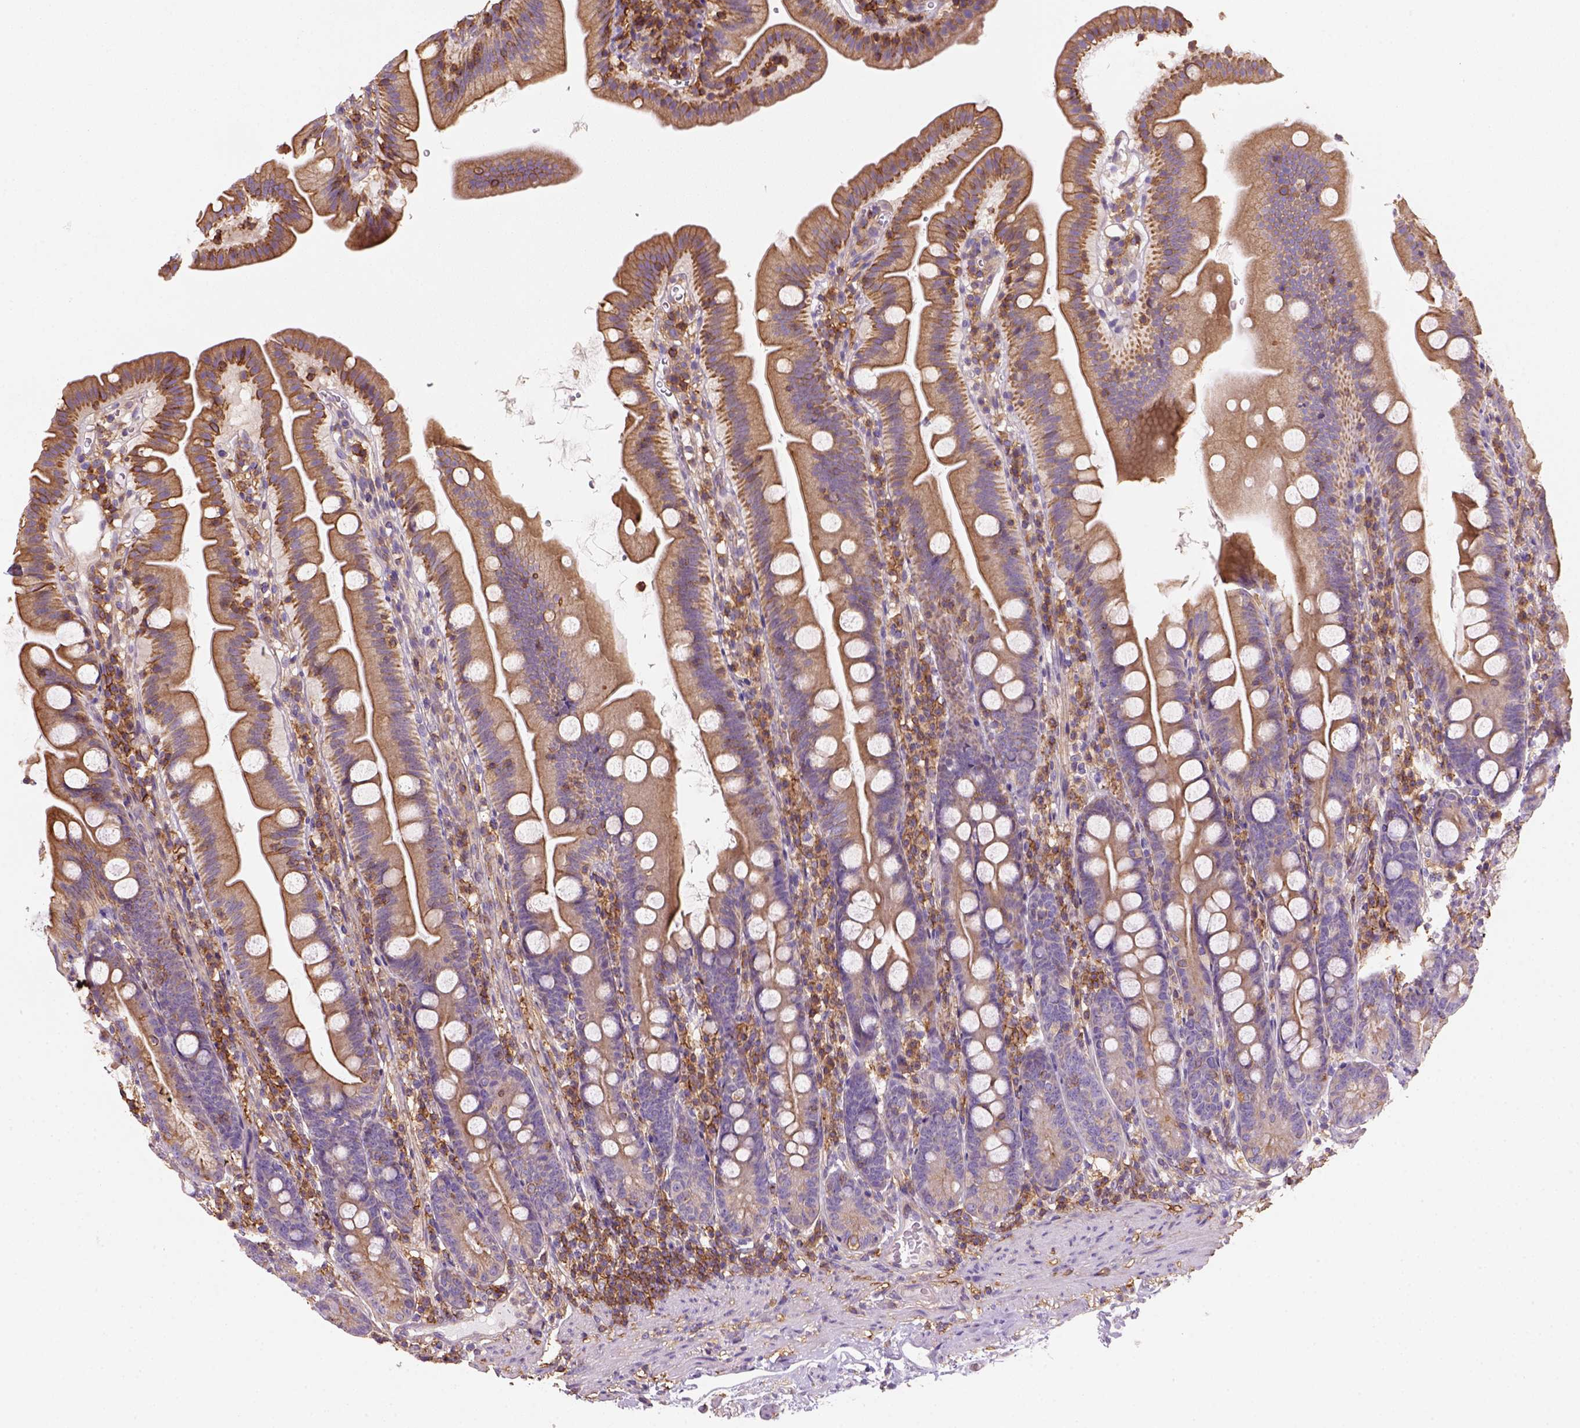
{"staining": {"intensity": "moderate", "quantity": ">75%", "location": "cytoplasmic/membranous"}, "tissue": "duodenum", "cell_type": "Glandular cells", "image_type": "normal", "snomed": [{"axis": "morphology", "description": "Normal tissue, NOS"}, {"axis": "topography", "description": "Duodenum"}], "caption": "Moderate cytoplasmic/membranous positivity is seen in about >75% of glandular cells in normal duodenum. The staining was performed using DAB (3,3'-diaminobenzidine), with brown indicating positive protein expression. Nuclei are stained blue with hematoxylin.", "gene": "GPRC5D", "patient": {"sex": "female", "age": 67}}